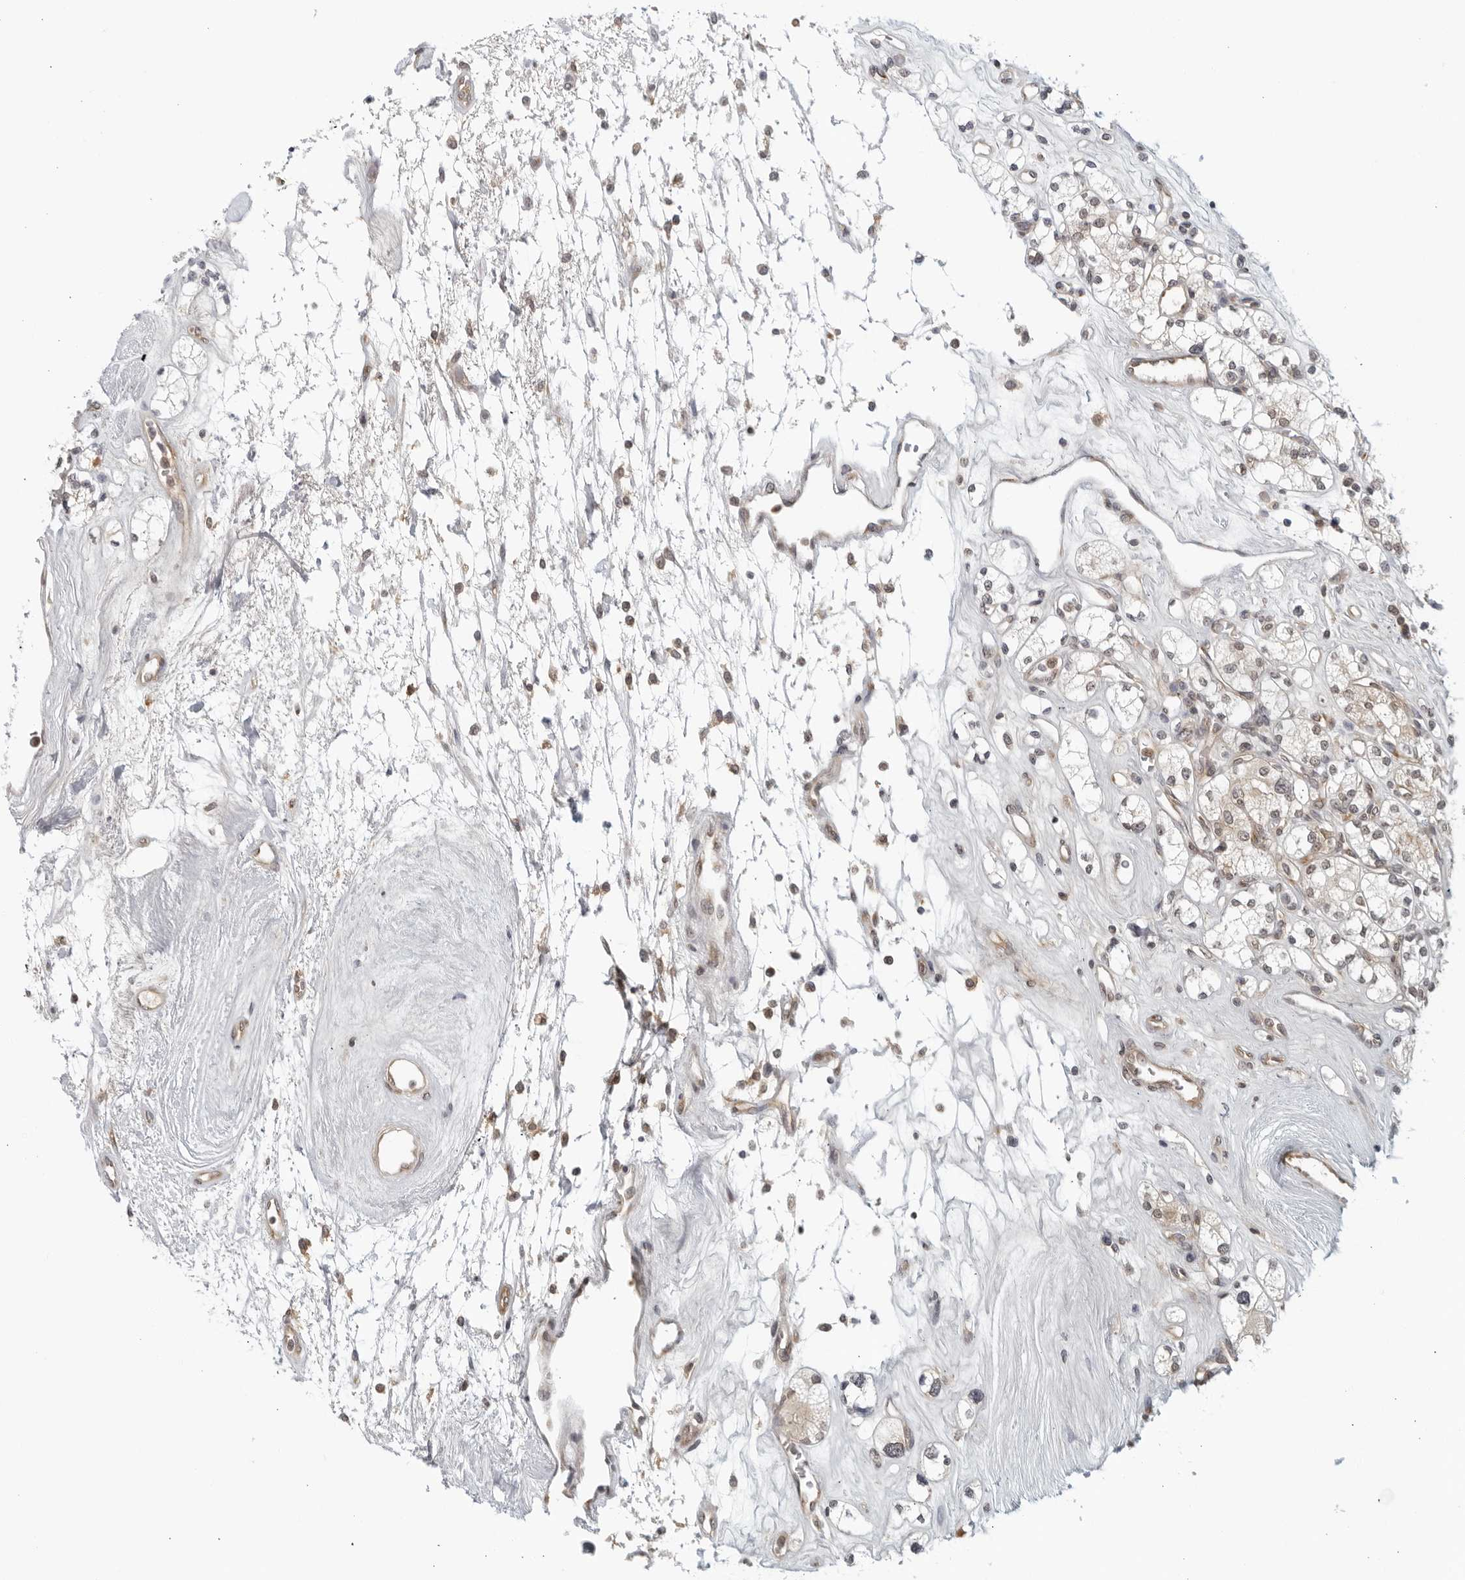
{"staining": {"intensity": "weak", "quantity": "25%-75%", "location": "nuclear"}, "tissue": "renal cancer", "cell_type": "Tumor cells", "image_type": "cancer", "snomed": [{"axis": "morphology", "description": "Adenocarcinoma, NOS"}, {"axis": "topography", "description": "Kidney"}], "caption": "A photomicrograph of human renal cancer stained for a protein displays weak nuclear brown staining in tumor cells.", "gene": "RC3H1", "patient": {"sex": "male", "age": 77}}